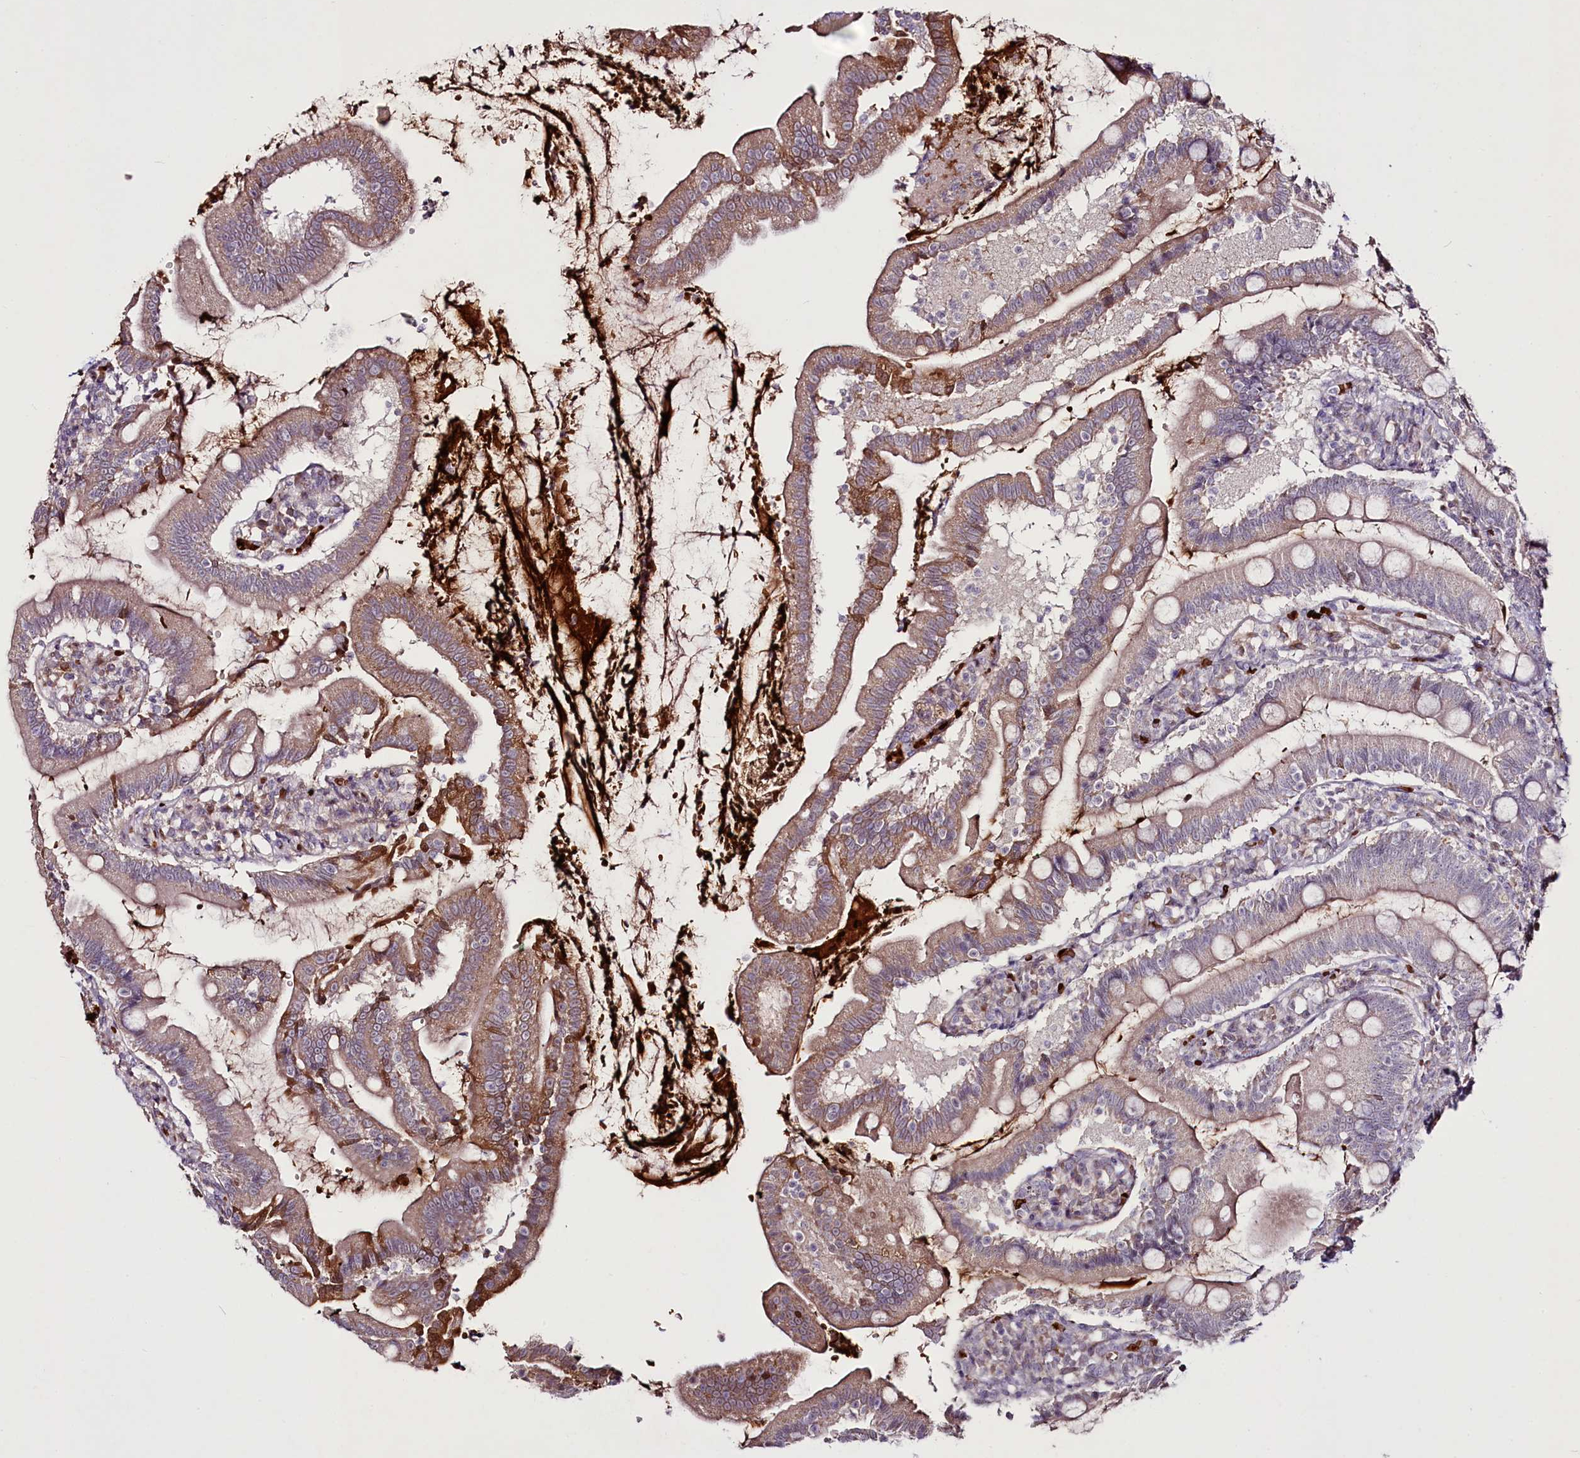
{"staining": {"intensity": "moderate", "quantity": "25%-75%", "location": "cytoplasmic/membranous"}, "tissue": "duodenum", "cell_type": "Glandular cells", "image_type": "normal", "snomed": [{"axis": "morphology", "description": "Normal tissue, NOS"}, {"axis": "topography", "description": "Duodenum"}], "caption": "The histopathology image shows immunohistochemical staining of unremarkable duodenum. There is moderate cytoplasmic/membranous positivity is identified in approximately 25%-75% of glandular cells.", "gene": "SUSD3", "patient": {"sex": "female", "age": 67}}